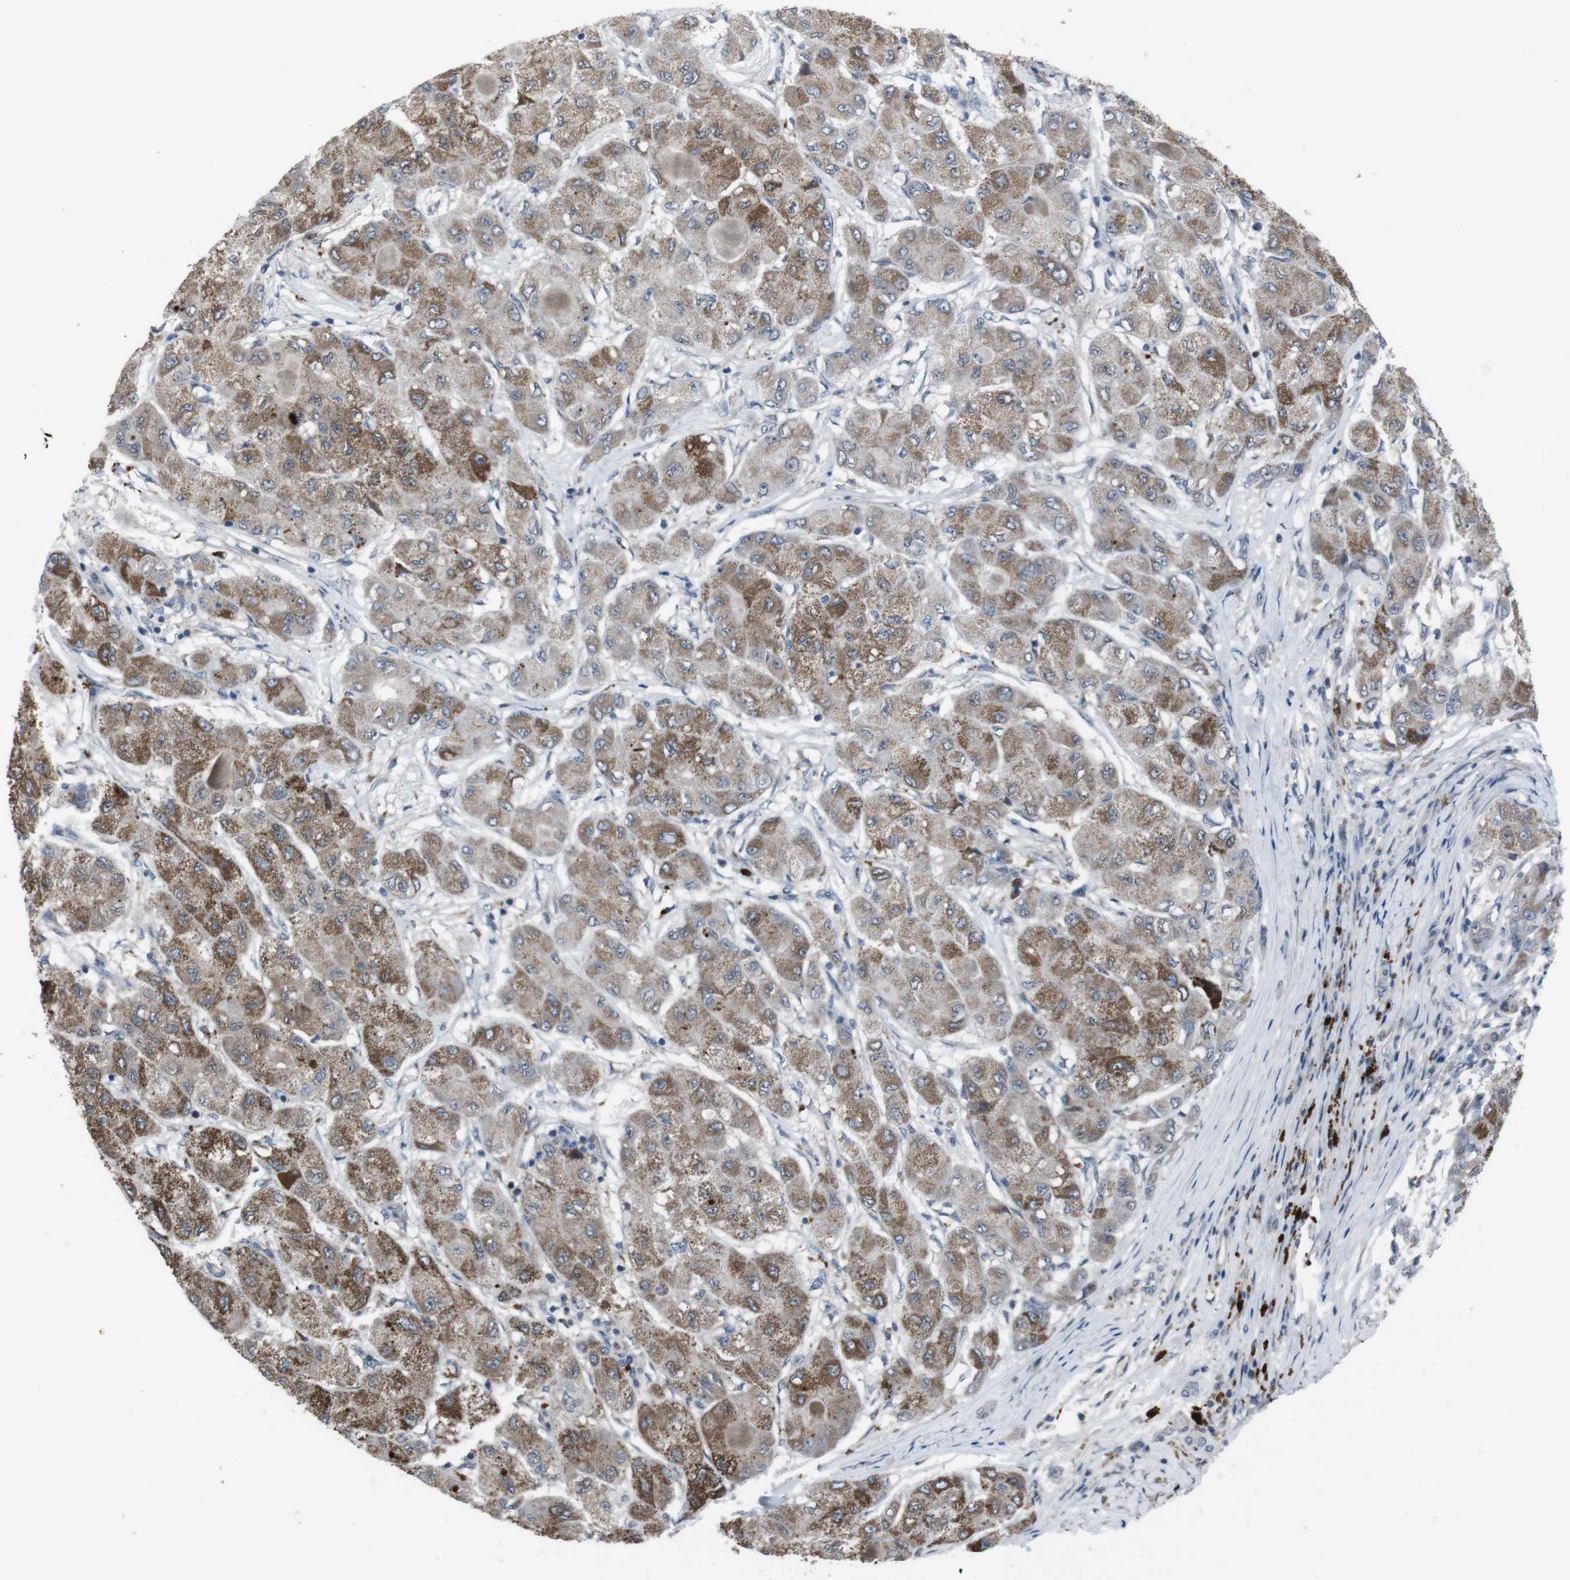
{"staining": {"intensity": "moderate", "quantity": ">75%", "location": "cytoplasmic/membranous"}, "tissue": "liver cancer", "cell_type": "Tumor cells", "image_type": "cancer", "snomed": [{"axis": "morphology", "description": "Carcinoma, Hepatocellular, NOS"}, {"axis": "topography", "description": "Liver"}], "caption": "A high-resolution micrograph shows immunohistochemistry staining of hepatocellular carcinoma (liver), which shows moderate cytoplasmic/membranous staining in about >75% of tumor cells. The protein is shown in brown color, while the nuclei are stained blue.", "gene": "EFNA5", "patient": {"sex": "male", "age": 80}}